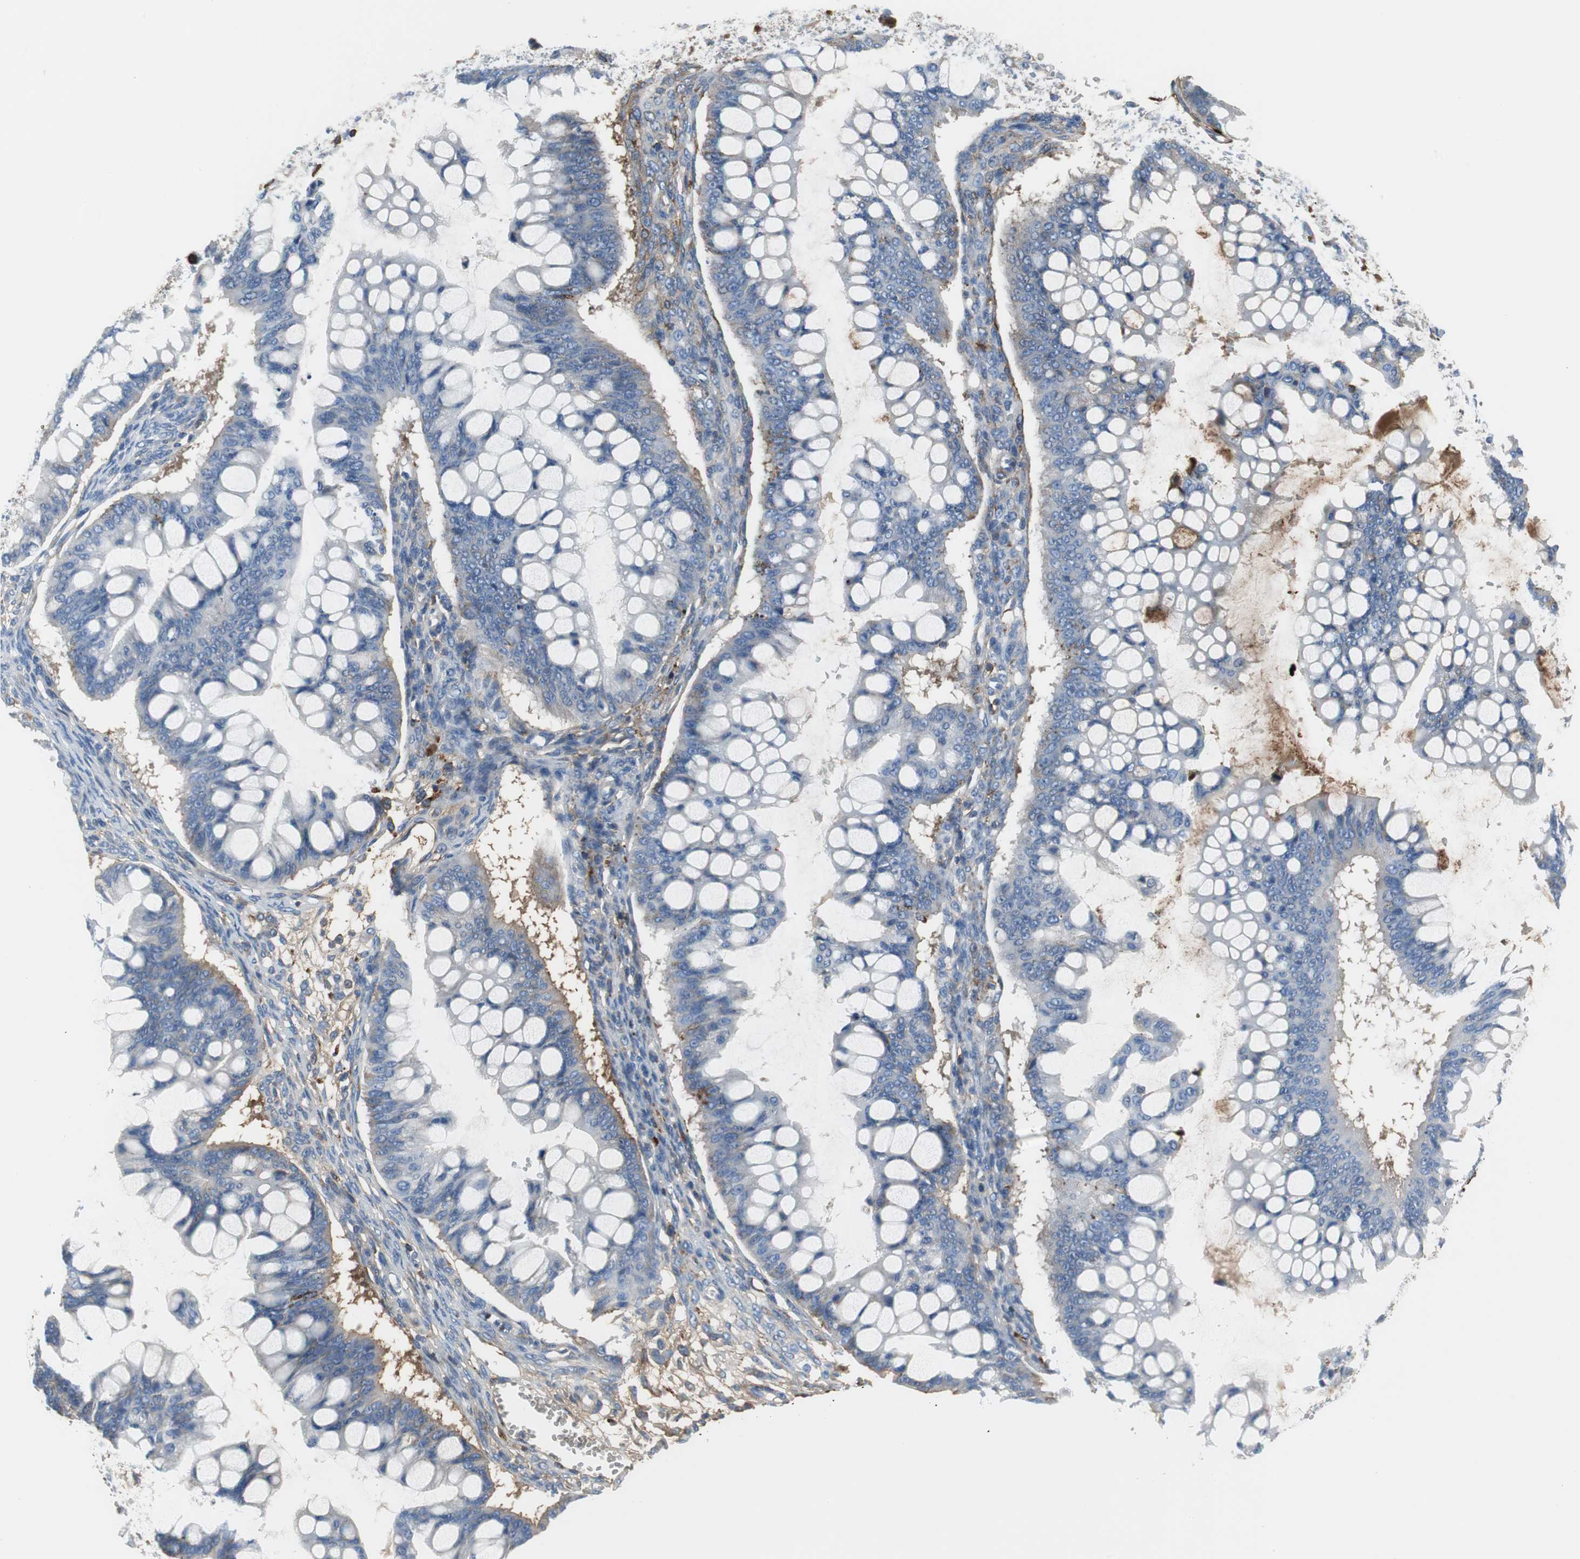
{"staining": {"intensity": "weak", "quantity": "25%-75%", "location": "cytoplasmic/membranous"}, "tissue": "ovarian cancer", "cell_type": "Tumor cells", "image_type": "cancer", "snomed": [{"axis": "morphology", "description": "Cystadenocarcinoma, mucinous, NOS"}, {"axis": "topography", "description": "Ovary"}], "caption": "Immunohistochemical staining of human mucinous cystadenocarcinoma (ovarian) displays weak cytoplasmic/membranous protein expression in approximately 25%-75% of tumor cells.", "gene": "APCS", "patient": {"sex": "female", "age": 73}}